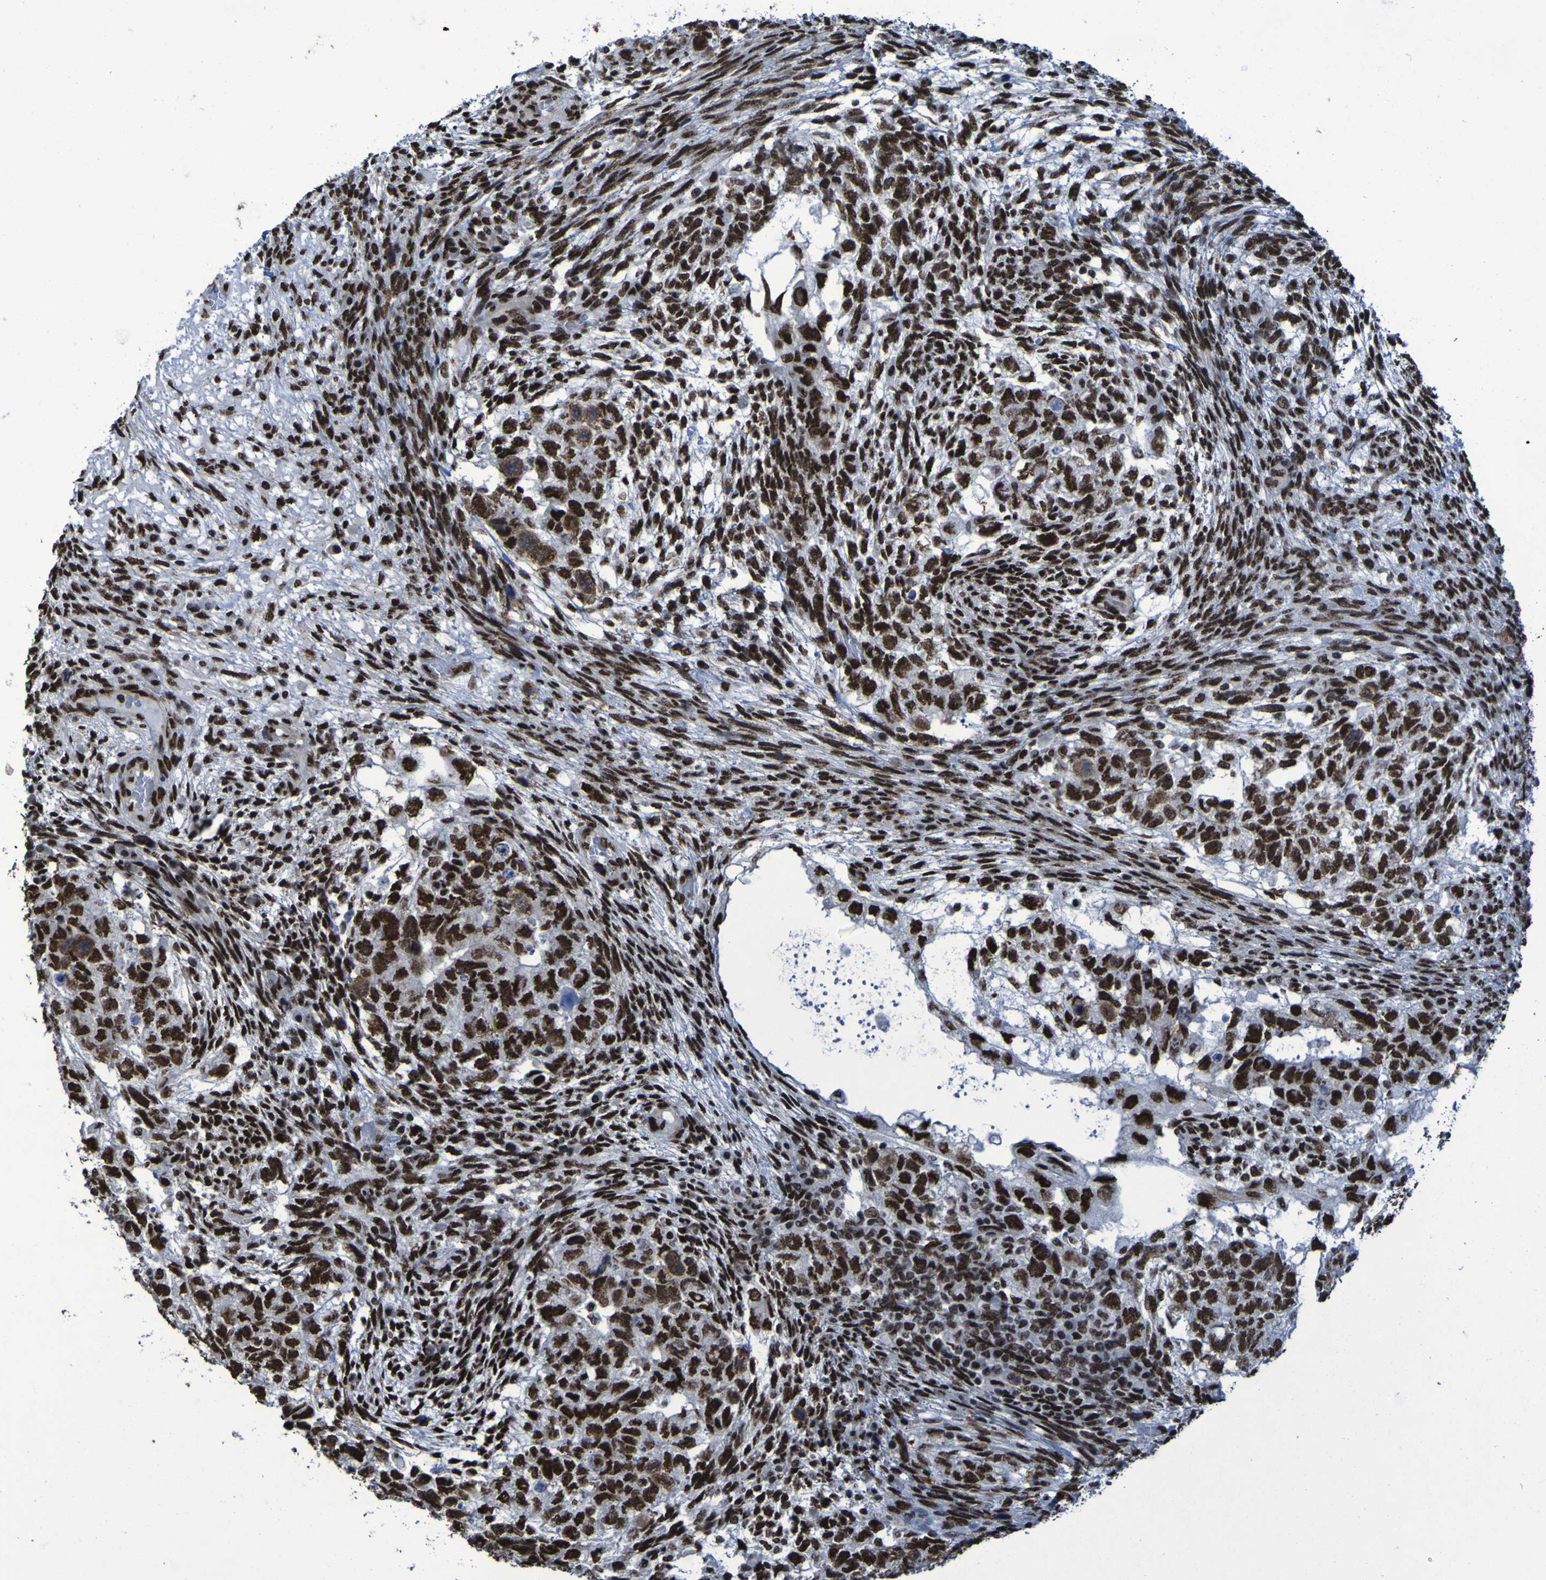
{"staining": {"intensity": "strong", "quantity": ">75%", "location": "nuclear"}, "tissue": "testis cancer", "cell_type": "Tumor cells", "image_type": "cancer", "snomed": [{"axis": "morphology", "description": "Normal tissue, NOS"}, {"axis": "morphology", "description": "Carcinoma, Embryonal, NOS"}, {"axis": "topography", "description": "Testis"}], "caption": "Protein expression analysis of testis embryonal carcinoma displays strong nuclear expression in about >75% of tumor cells. (Brightfield microscopy of DAB IHC at high magnification).", "gene": "HNRNPR", "patient": {"sex": "male", "age": 36}}